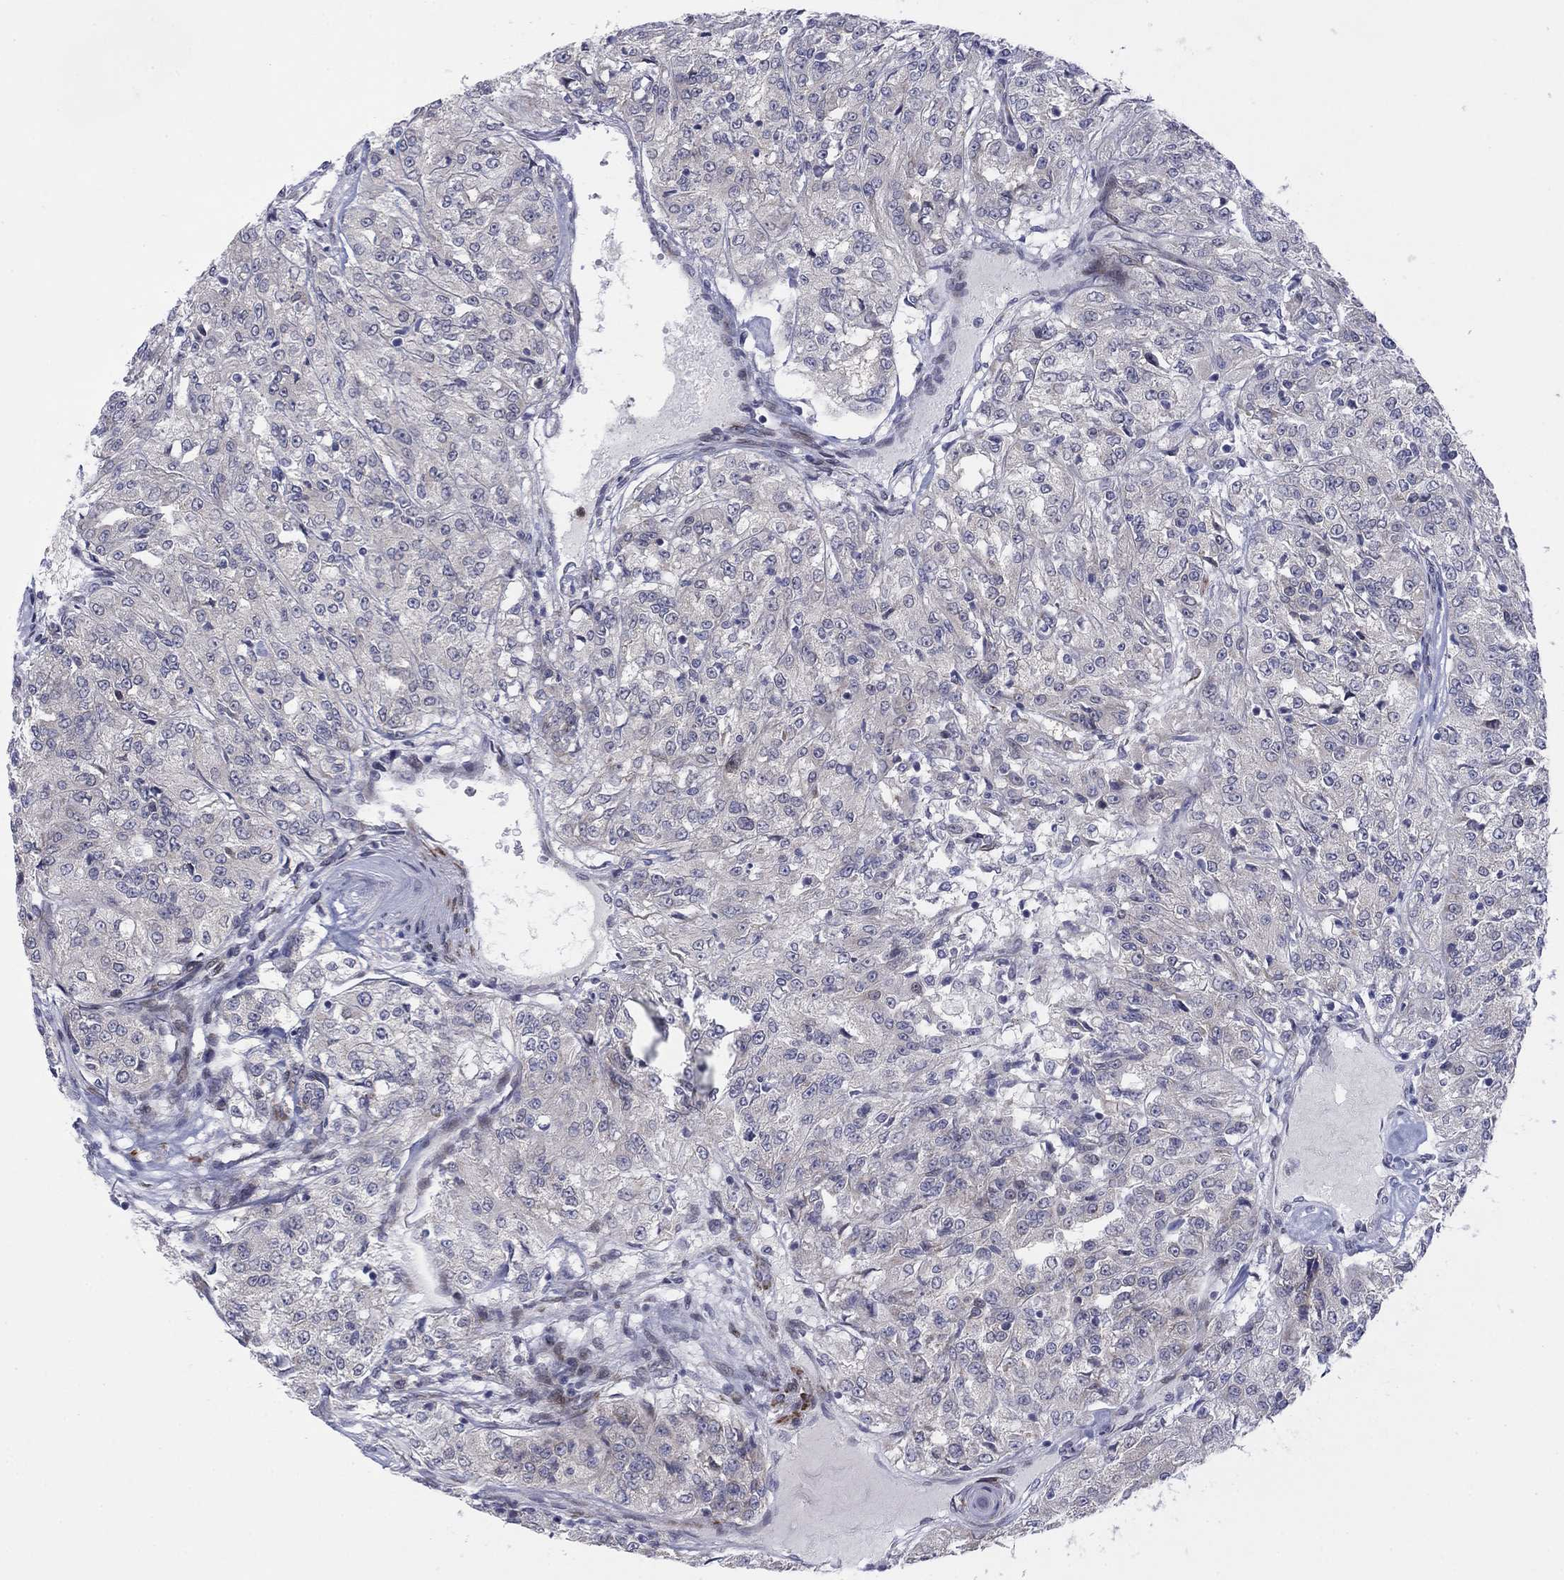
{"staining": {"intensity": "negative", "quantity": "none", "location": "none"}, "tissue": "renal cancer", "cell_type": "Tumor cells", "image_type": "cancer", "snomed": [{"axis": "morphology", "description": "Adenocarcinoma, NOS"}, {"axis": "topography", "description": "Kidney"}], "caption": "Tumor cells are negative for protein expression in human renal adenocarcinoma. (Immunohistochemistry (ihc), brightfield microscopy, high magnification).", "gene": "TTC21B", "patient": {"sex": "female", "age": 63}}